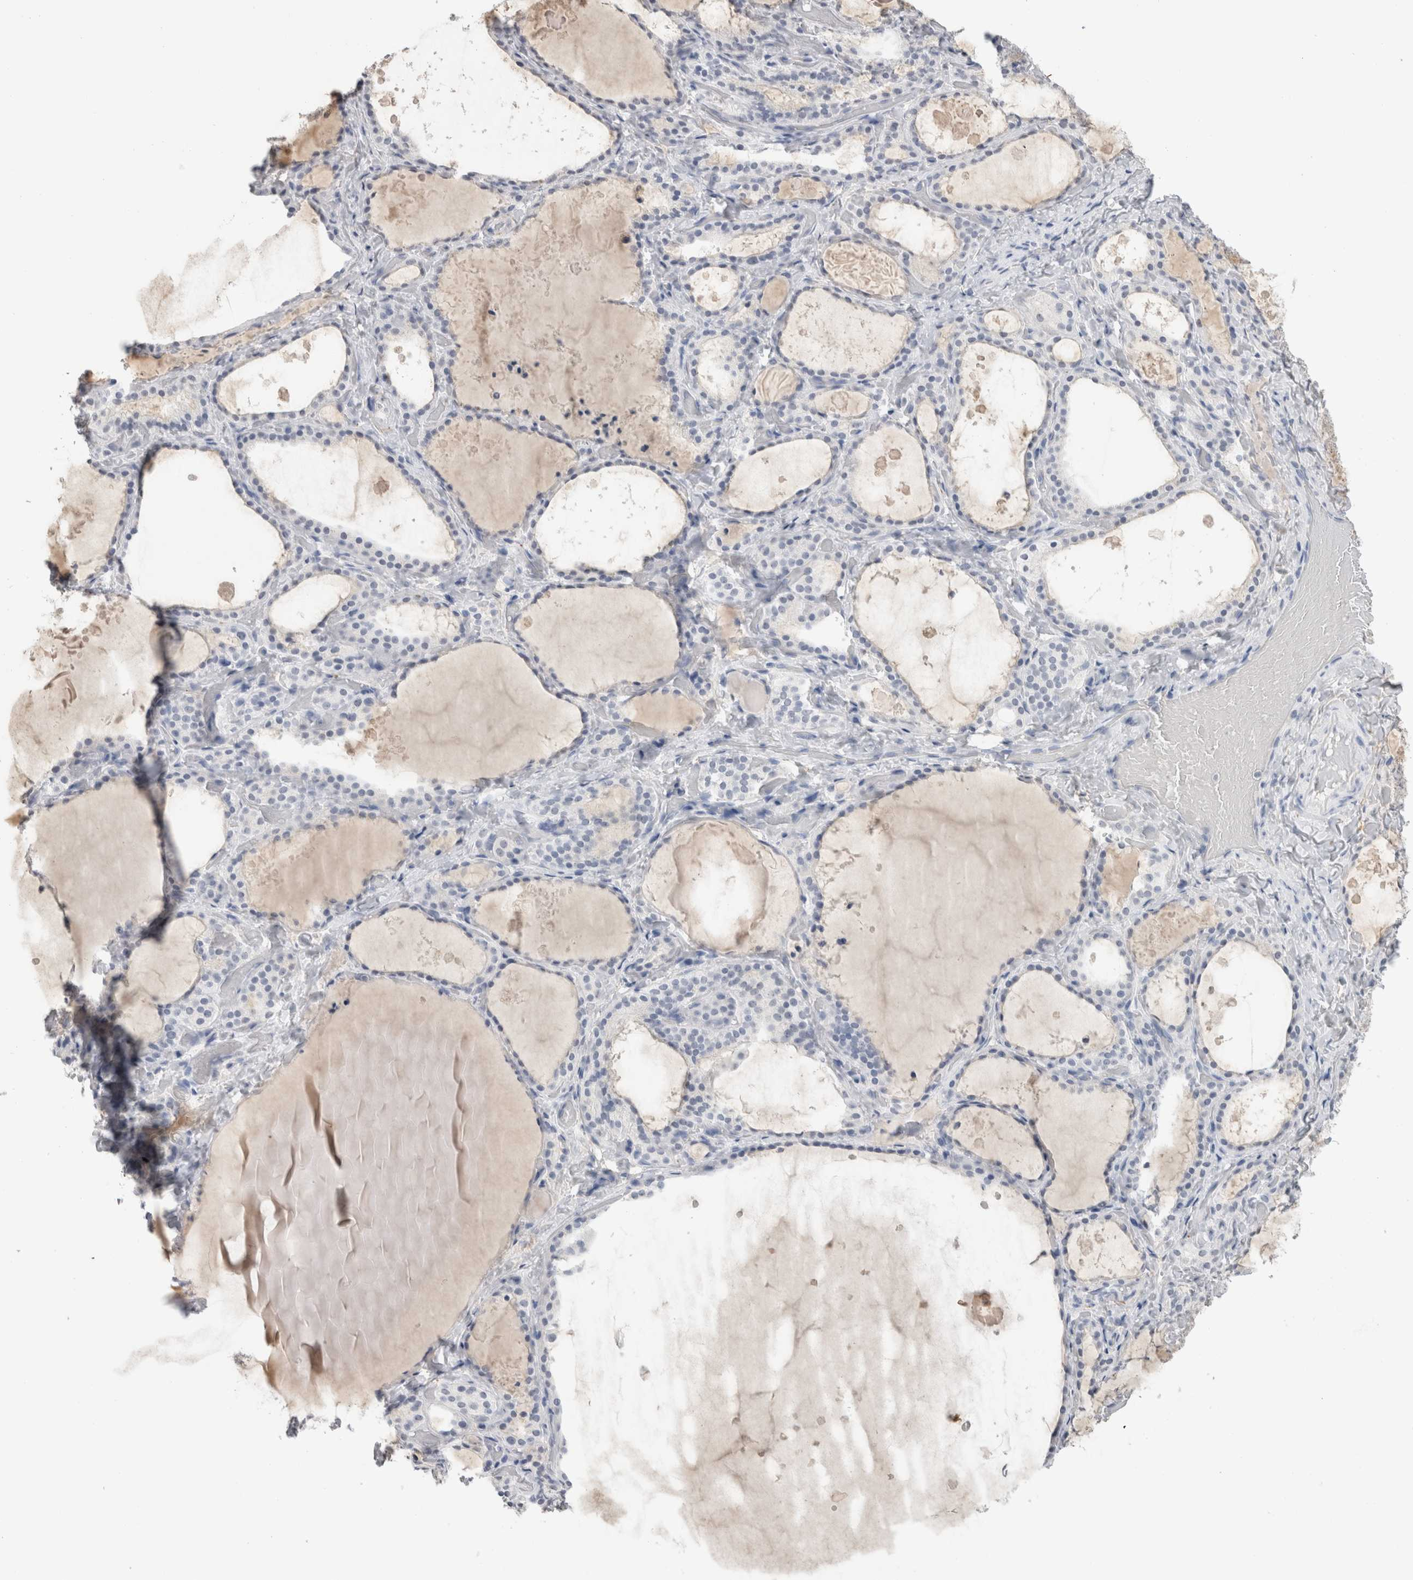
{"staining": {"intensity": "negative", "quantity": "none", "location": "none"}, "tissue": "thyroid gland", "cell_type": "Glandular cells", "image_type": "normal", "snomed": [{"axis": "morphology", "description": "Normal tissue, NOS"}, {"axis": "topography", "description": "Thyroid gland"}], "caption": "This is an immunohistochemistry (IHC) photomicrograph of normal human thyroid gland. There is no staining in glandular cells.", "gene": "CADM3", "patient": {"sex": "female", "age": 44}}